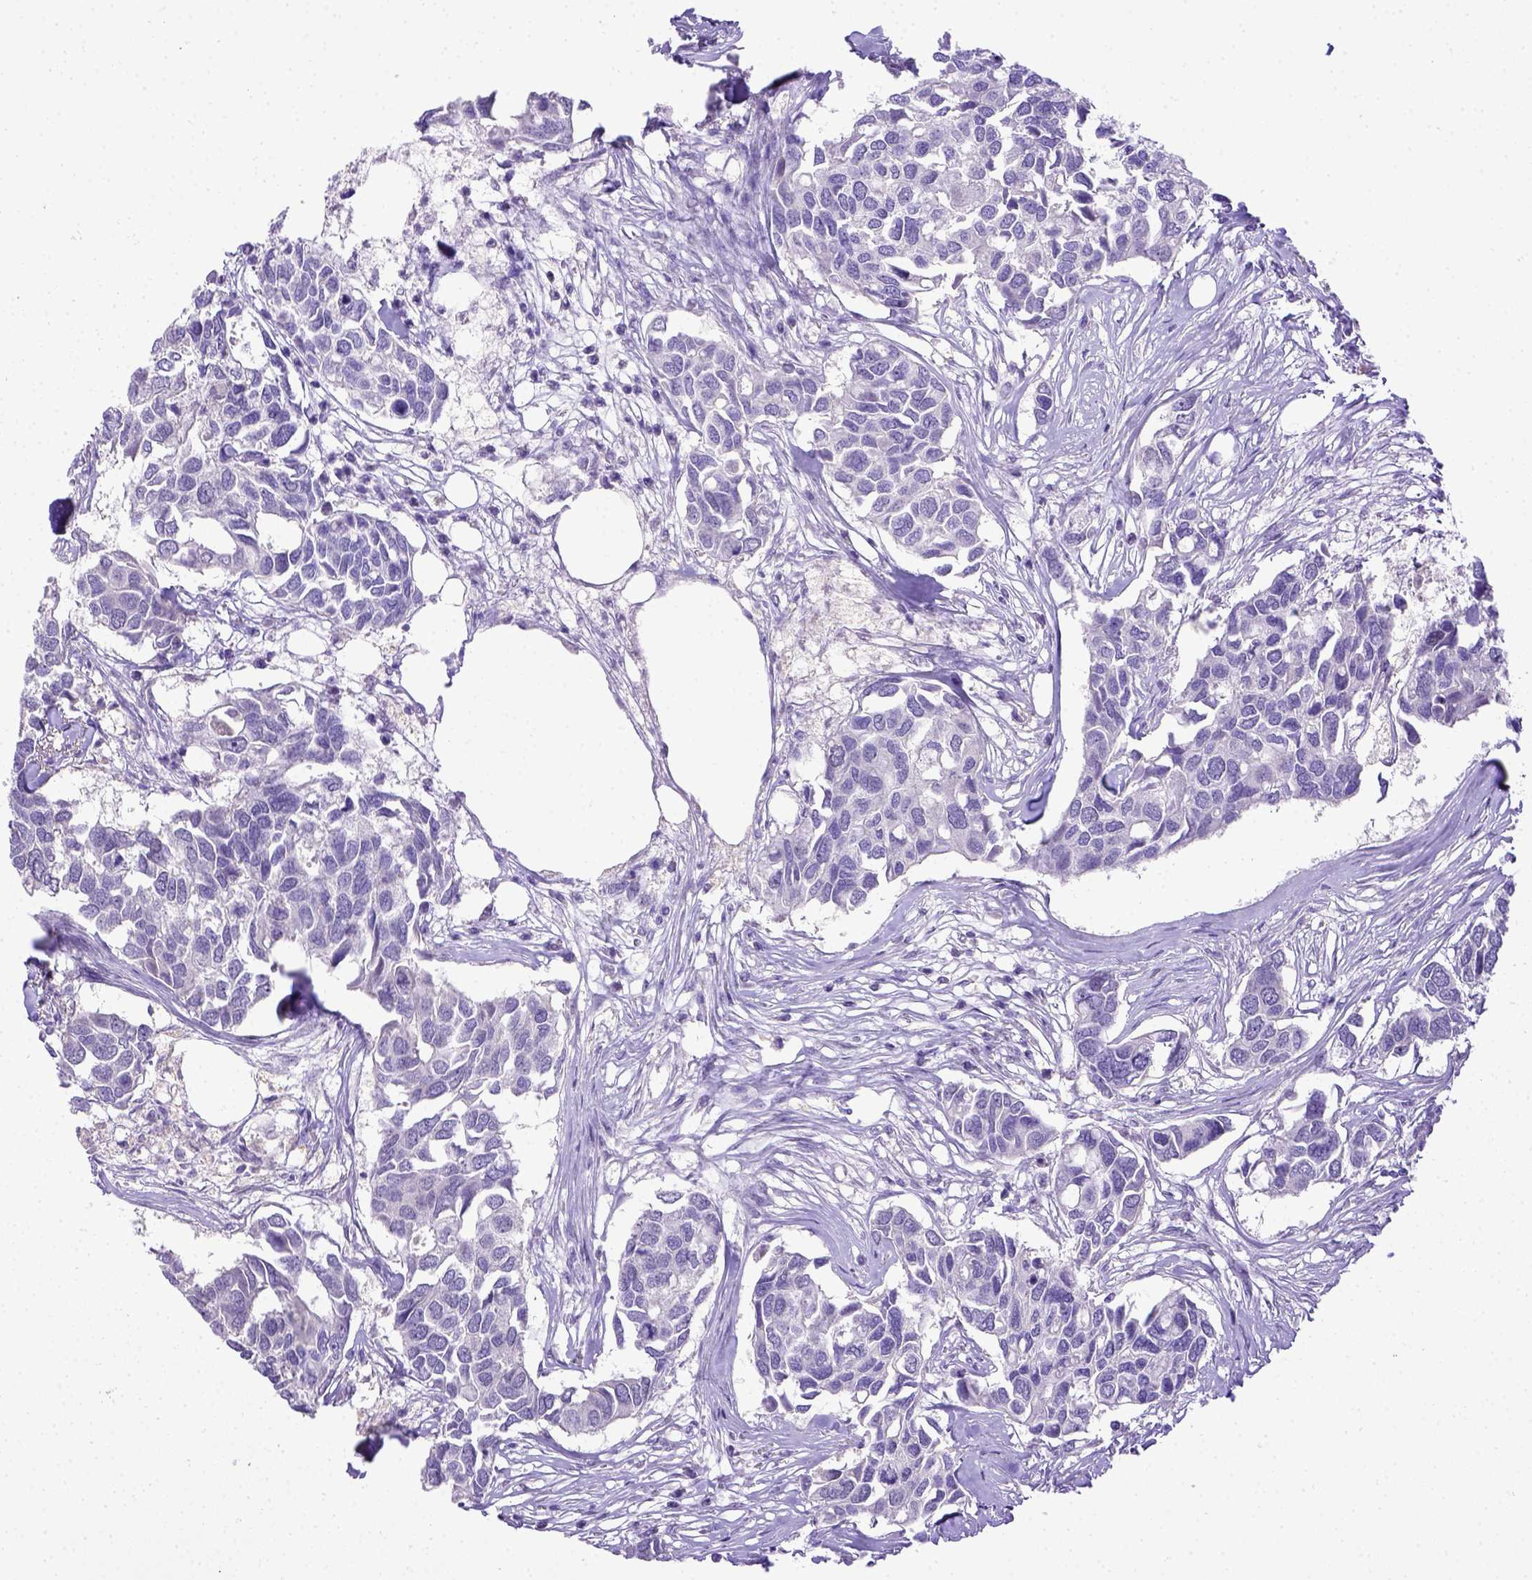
{"staining": {"intensity": "negative", "quantity": "none", "location": "none"}, "tissue": "breast cancer", "cell_type": "Tumor cells", "image_type": "cancer", "snomed": [{"axis": "morphology", "description": "Duct carcinoma"}, {"axis": "topography", "description": "Breast"}], "caption": "Breast cancer (invasive ductal carcinoma) stained for a protein using IHC shows no staining tumor cells.", "gene": "BTN1A1", "patient": {"sex": "female", "age": 83}}